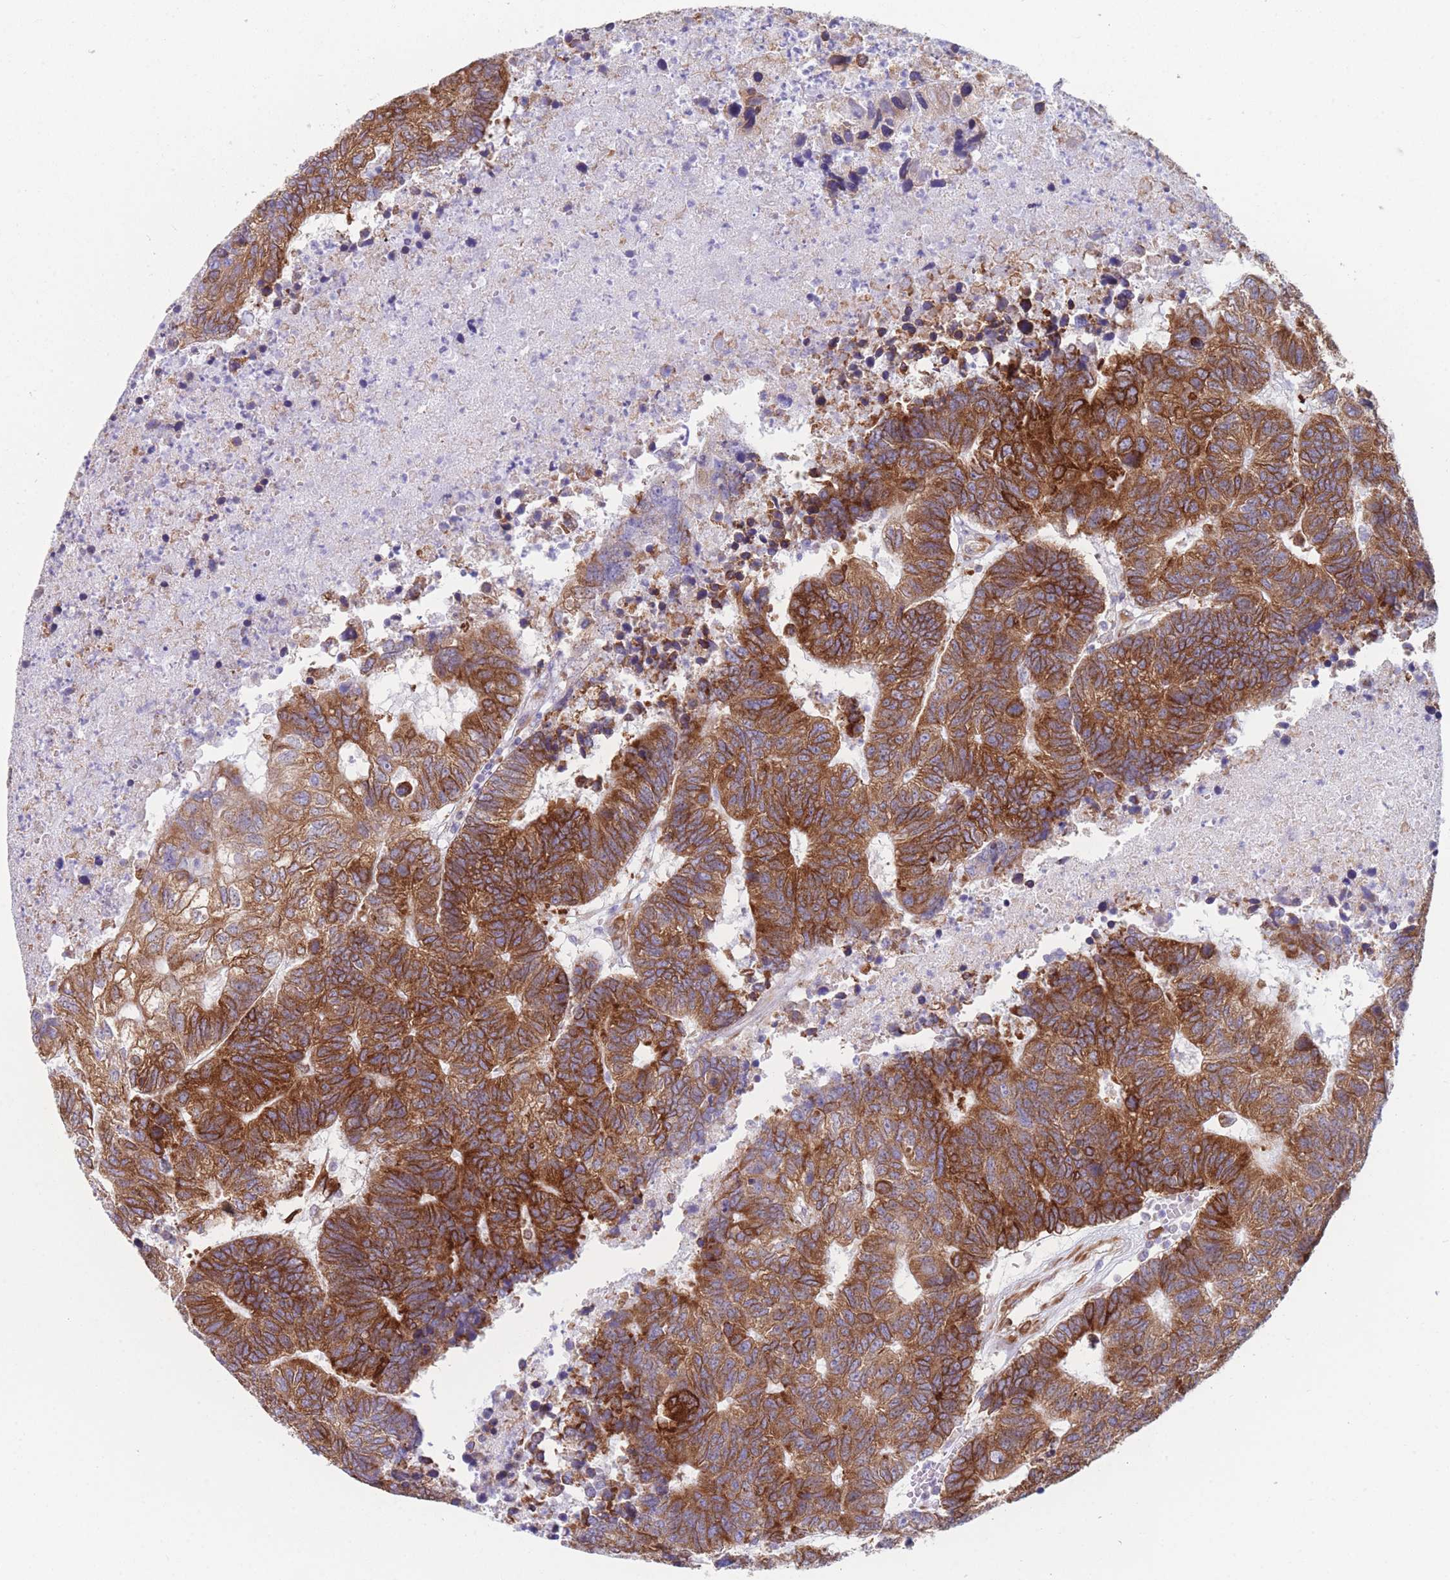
{"staining": {"intensity": "strong", "quantity": ">75%", "location": "cytoplasmic/membranous"}, "tissue": "colorectal cancer", "cell_type": "Tumor cells", "image_type": "cancer", "snomed": [{"axis": "morphology", "description": "Adenocarcinoma, NOS"}, {"axis": "topography", "description": "Colon"}], "caption": "Colorectal adenocarcinoma stained with DAB IHC demonstrates high levels of strong cytoplasmic/membranous positivity in approximately >75% of tumor cells.", "gene": "AK9", "patient": {"sex": "female", "age": 48}}